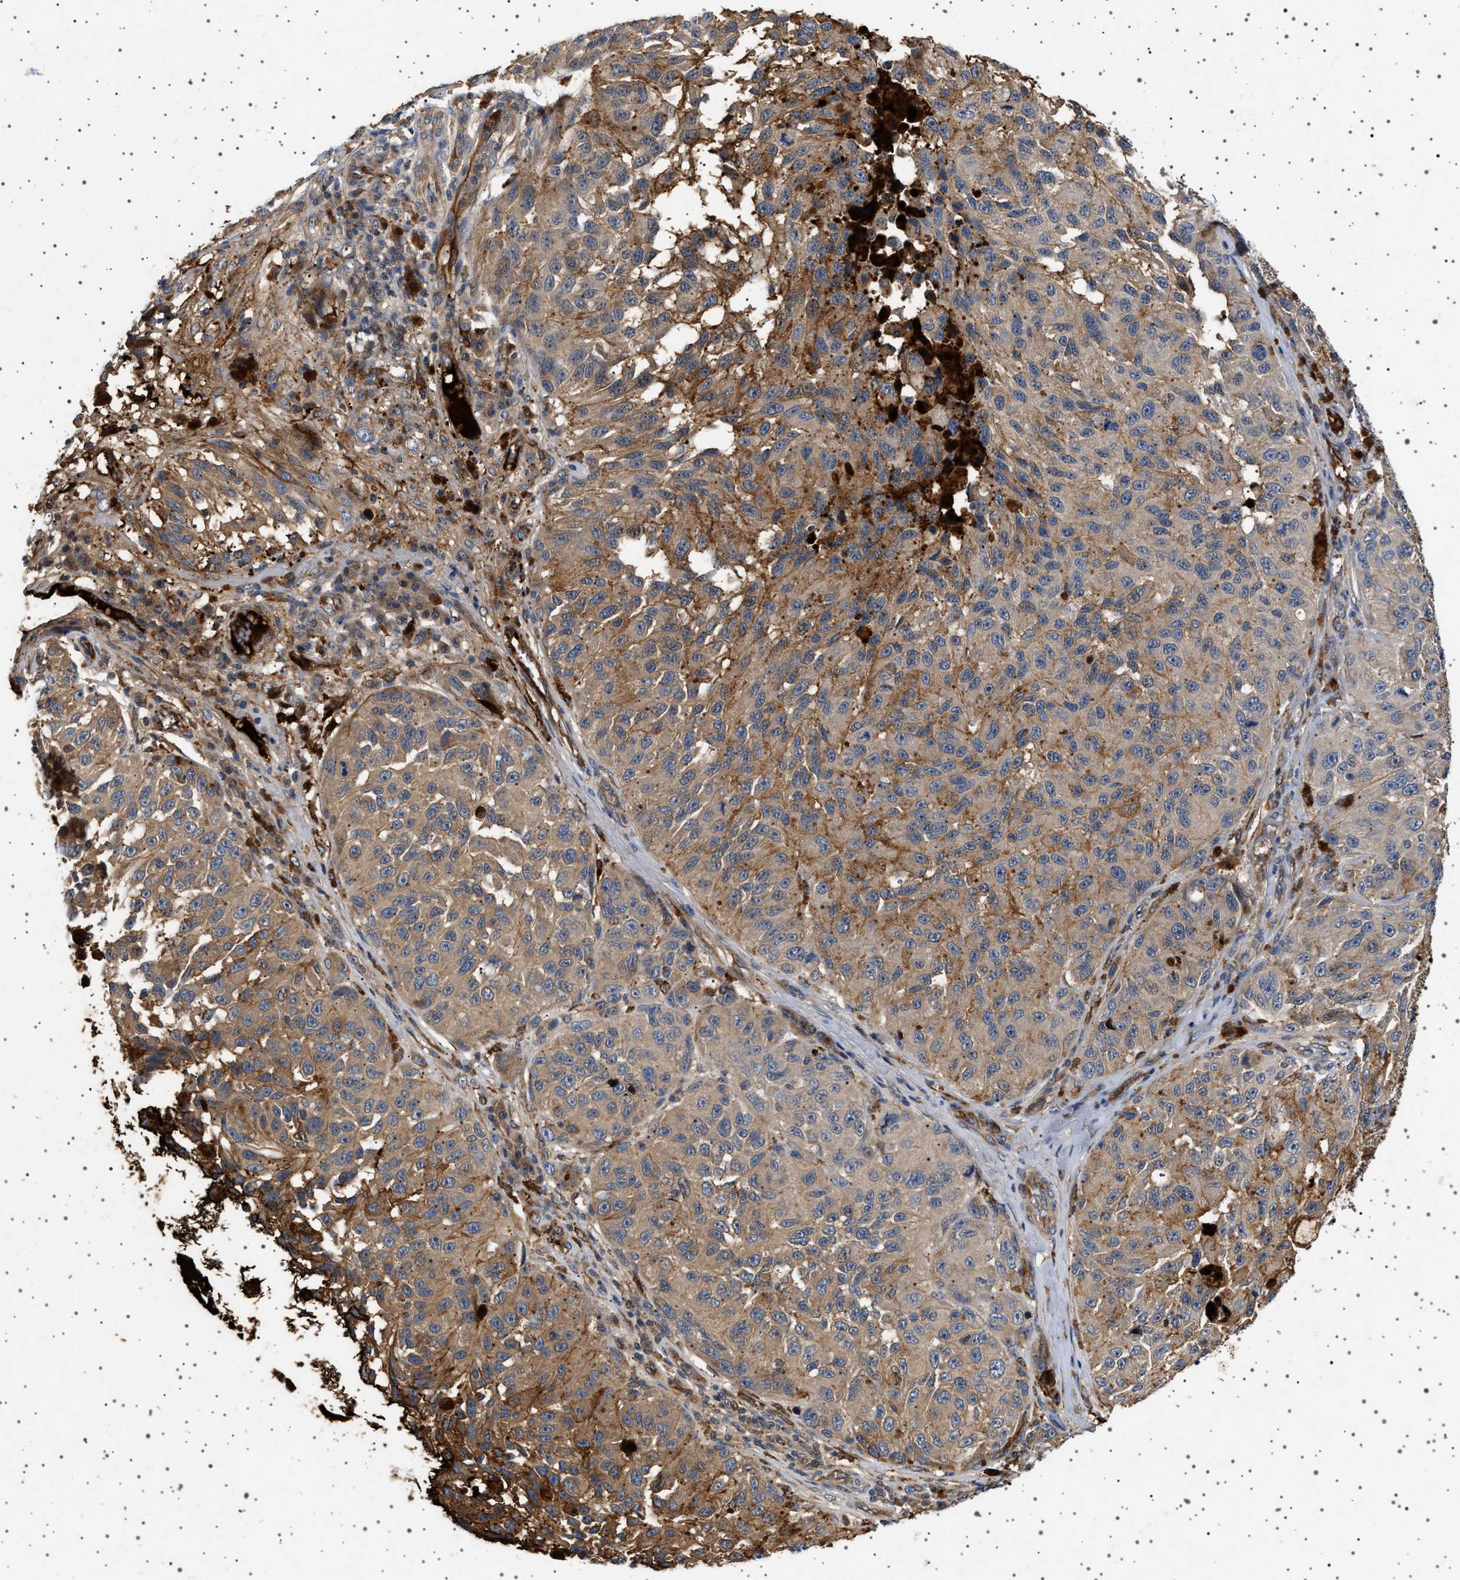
{"staining": {"intensity": "moderate", "quantity": "25%-75%", "location": "cytoplasmic/membranous"}, "tissue": "melanoma", "cell_type": "Tumor cells", "image_type": "cancer", "snomed": [{"axis": "morphology", "description": "Malignant melanoma, NOS"}, {"axis": "topography", "description": "Skin"}], "caption": "This photomicrograph shows immunohistochemistry (IHC) staining of human melanoma, with medium moderate cytoplasmic/membranous expression in approximately 25%-75% of tumor cells.", "gene": "FICD", "patient": {"sex": "female", "age": 73}}